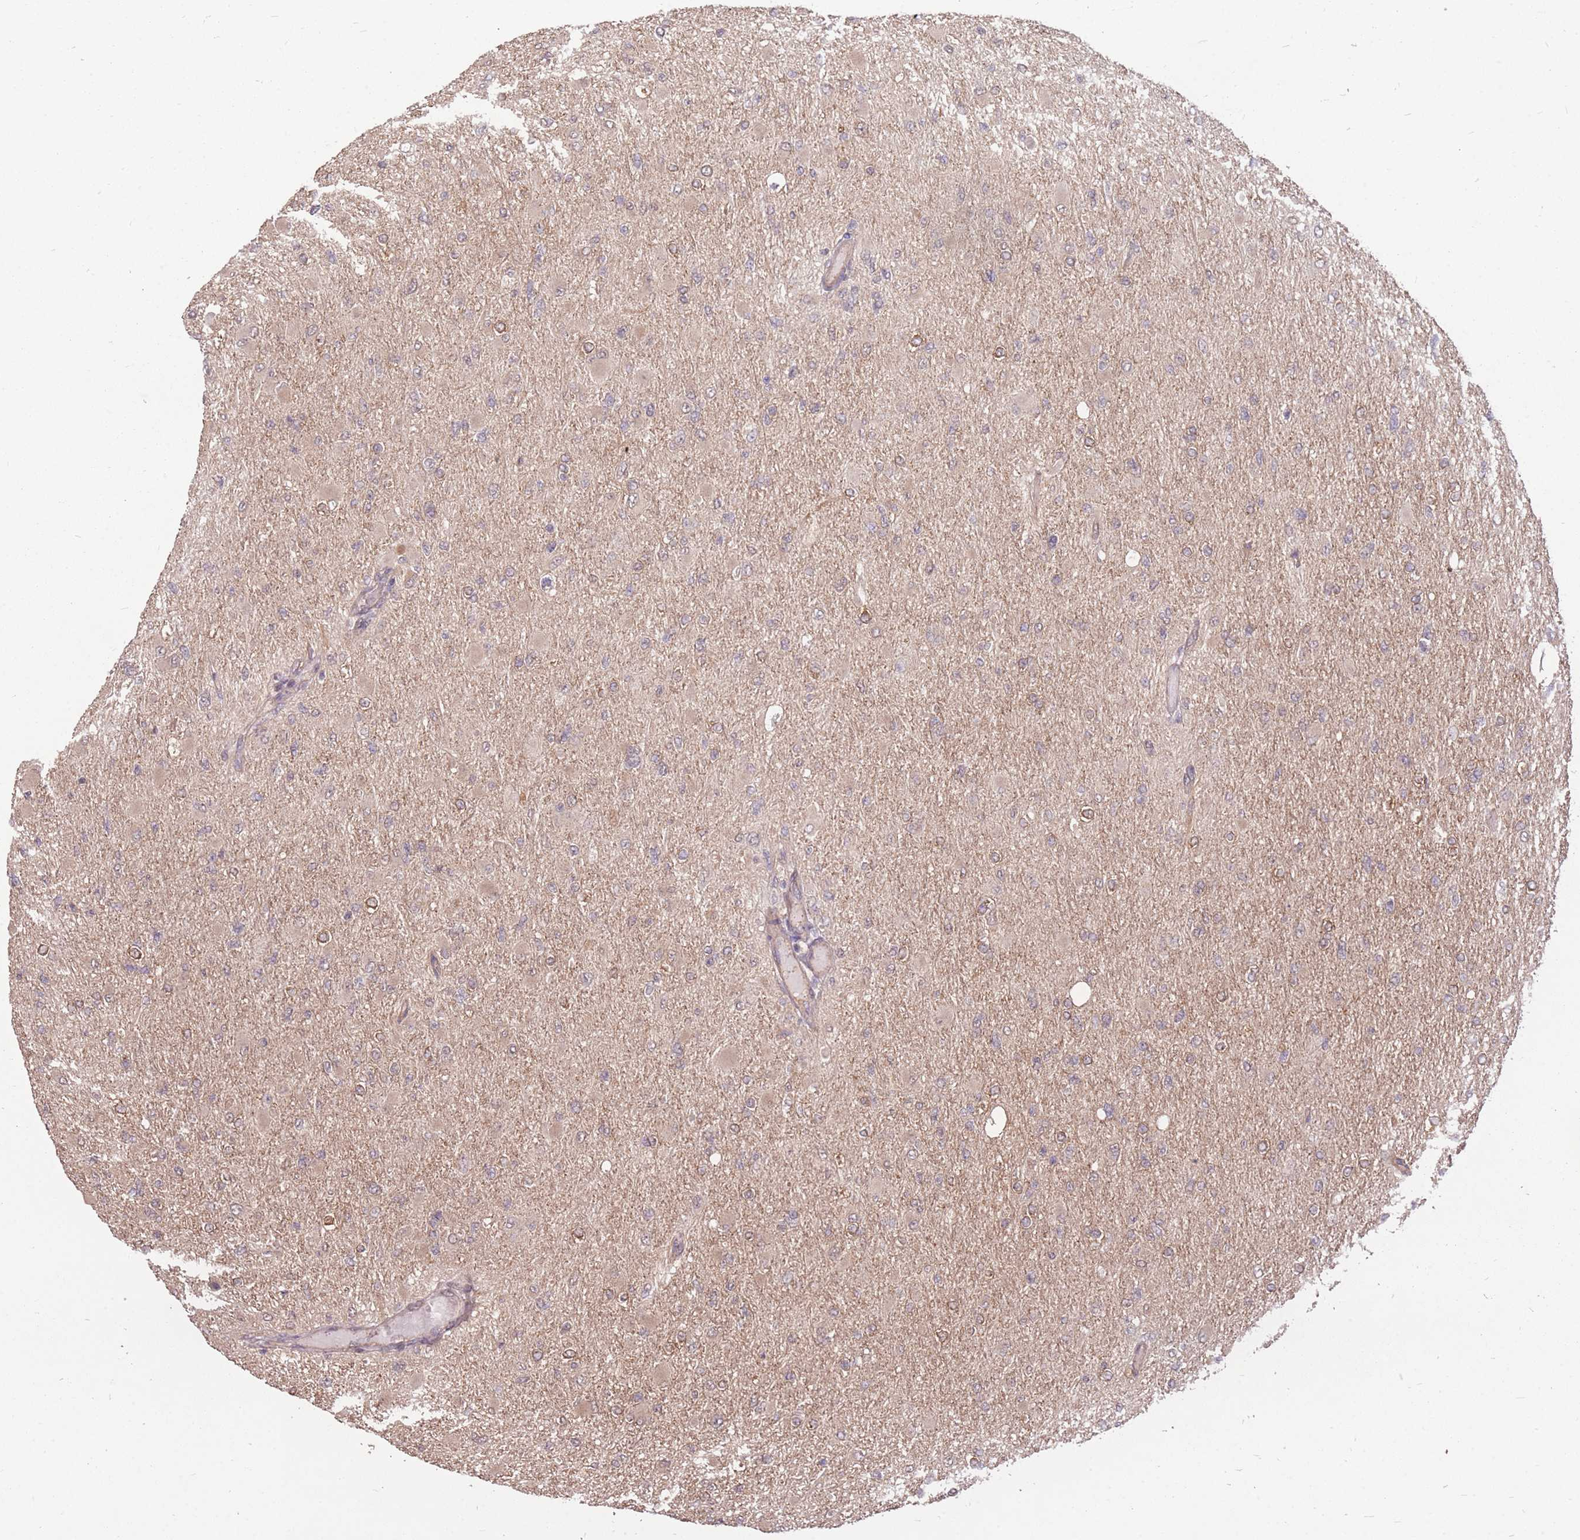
{"staining": {"intensity": "negative", "quantity": "none", "location": "none"}, "tissue": "glioma", "cell_type": "Tumor cells", "image_type": "cancer", "snomed": [{"axis": "morphology", "description": "Glioma, malignant, High grade"}, {"axis": "topography", "description": "Cerebral cortex"}], "caption": "The photomicrograph displays no significant expression in tumor cells of glioma.", "gene": "DYNC1LI2", "patient": {"sex": "female", "age": 36}}